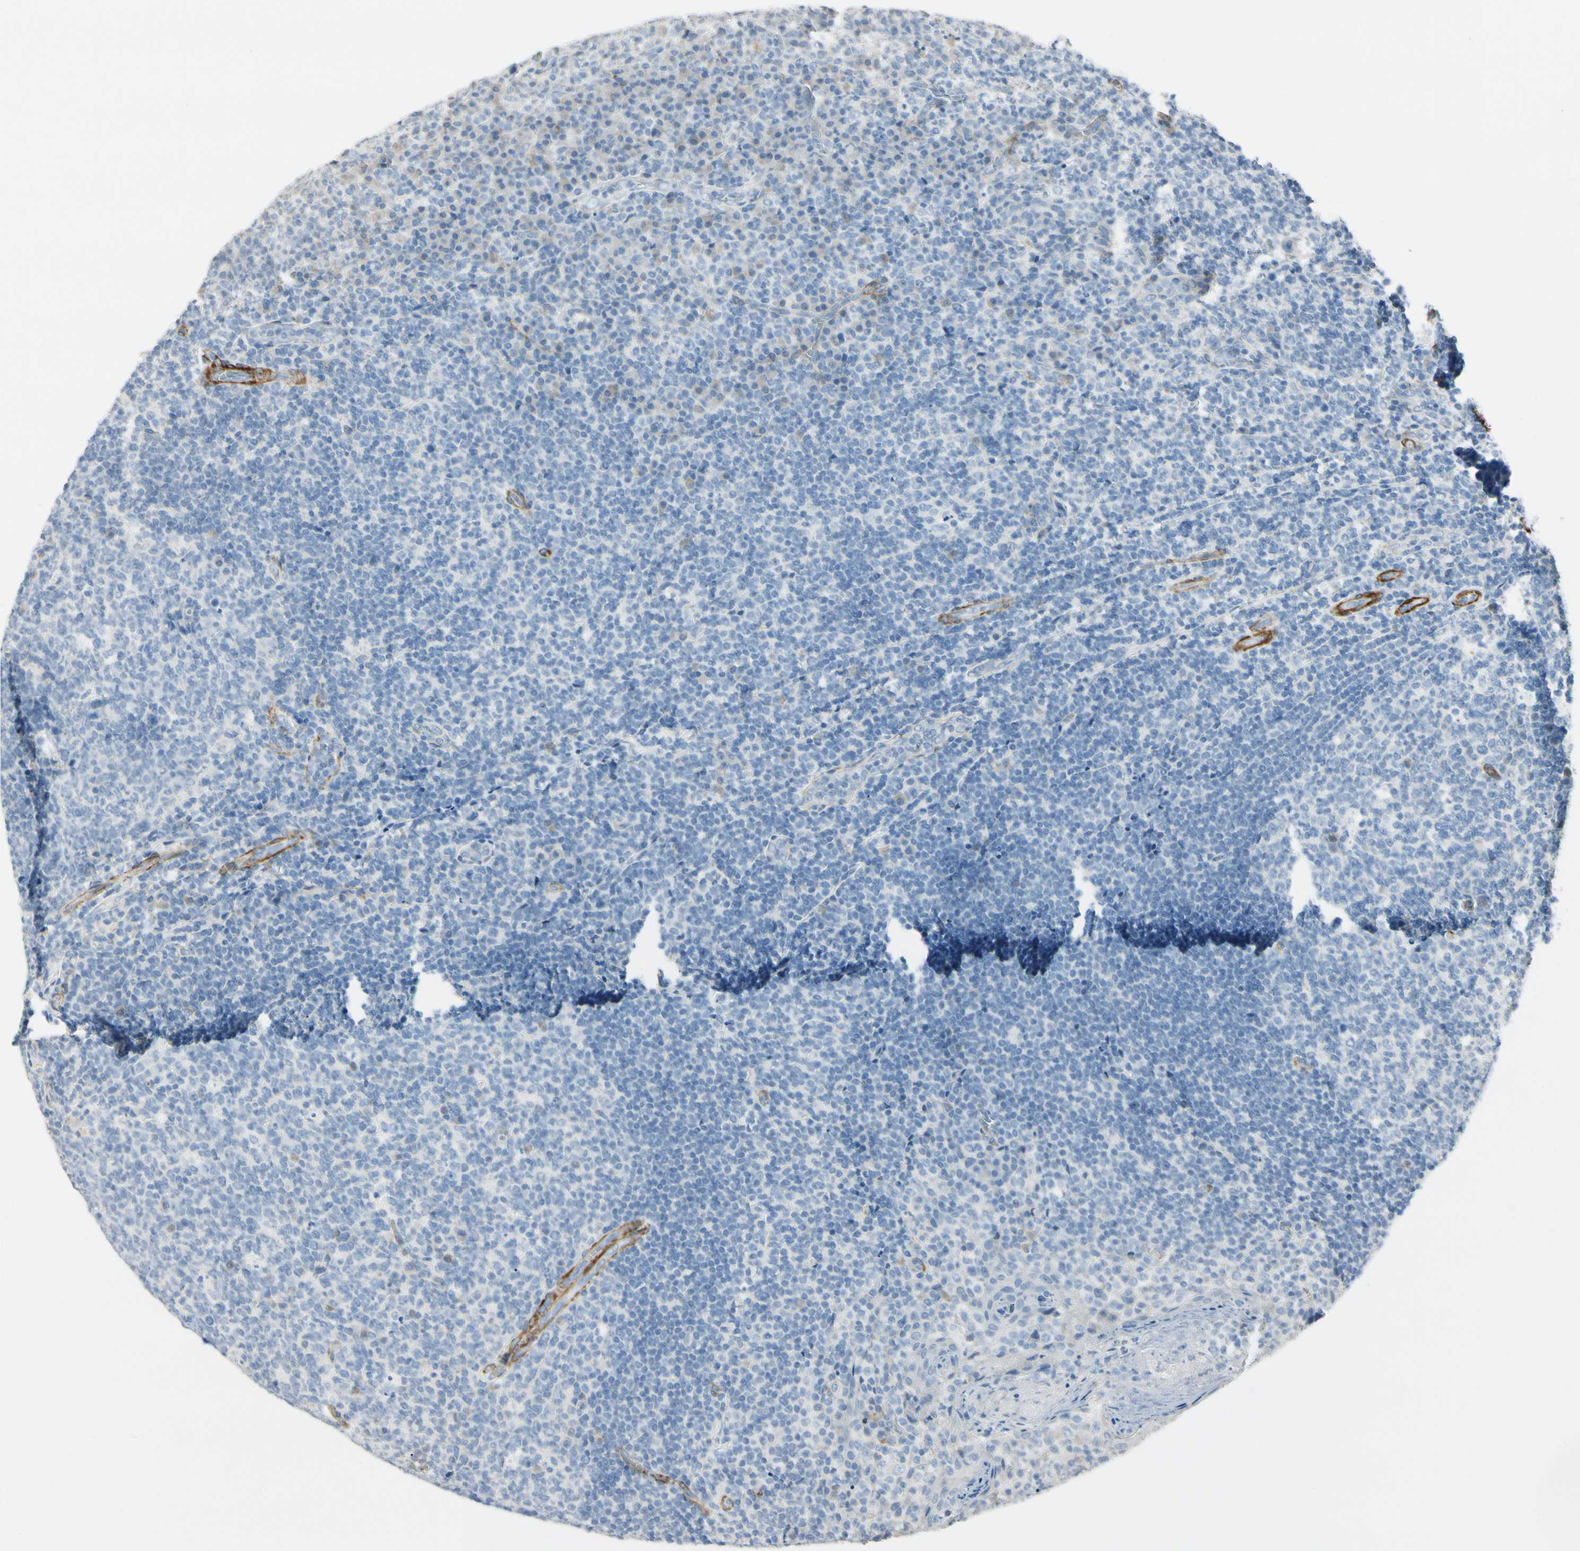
{"staining": {"intensity": "negative", "quantity": "none", "location": "none"}, "tissue": "tonsil", "cell_type": "Germinal center cells", "image_type": "normal", "snomed": [{"axis": "morphology", "description": "Normal tissue, NOS"}, {"axis": "topography", "description": "Tonsil"}], "caption": "Image shows no significant protein staining in germinal center cells of normal tonsil. (DAB (3,3'-diaminobenzidine) immunohistochemistry (IHC), high magnification).", "gene": "AMPH", "patient": {"sex": "male", "age": 17}}